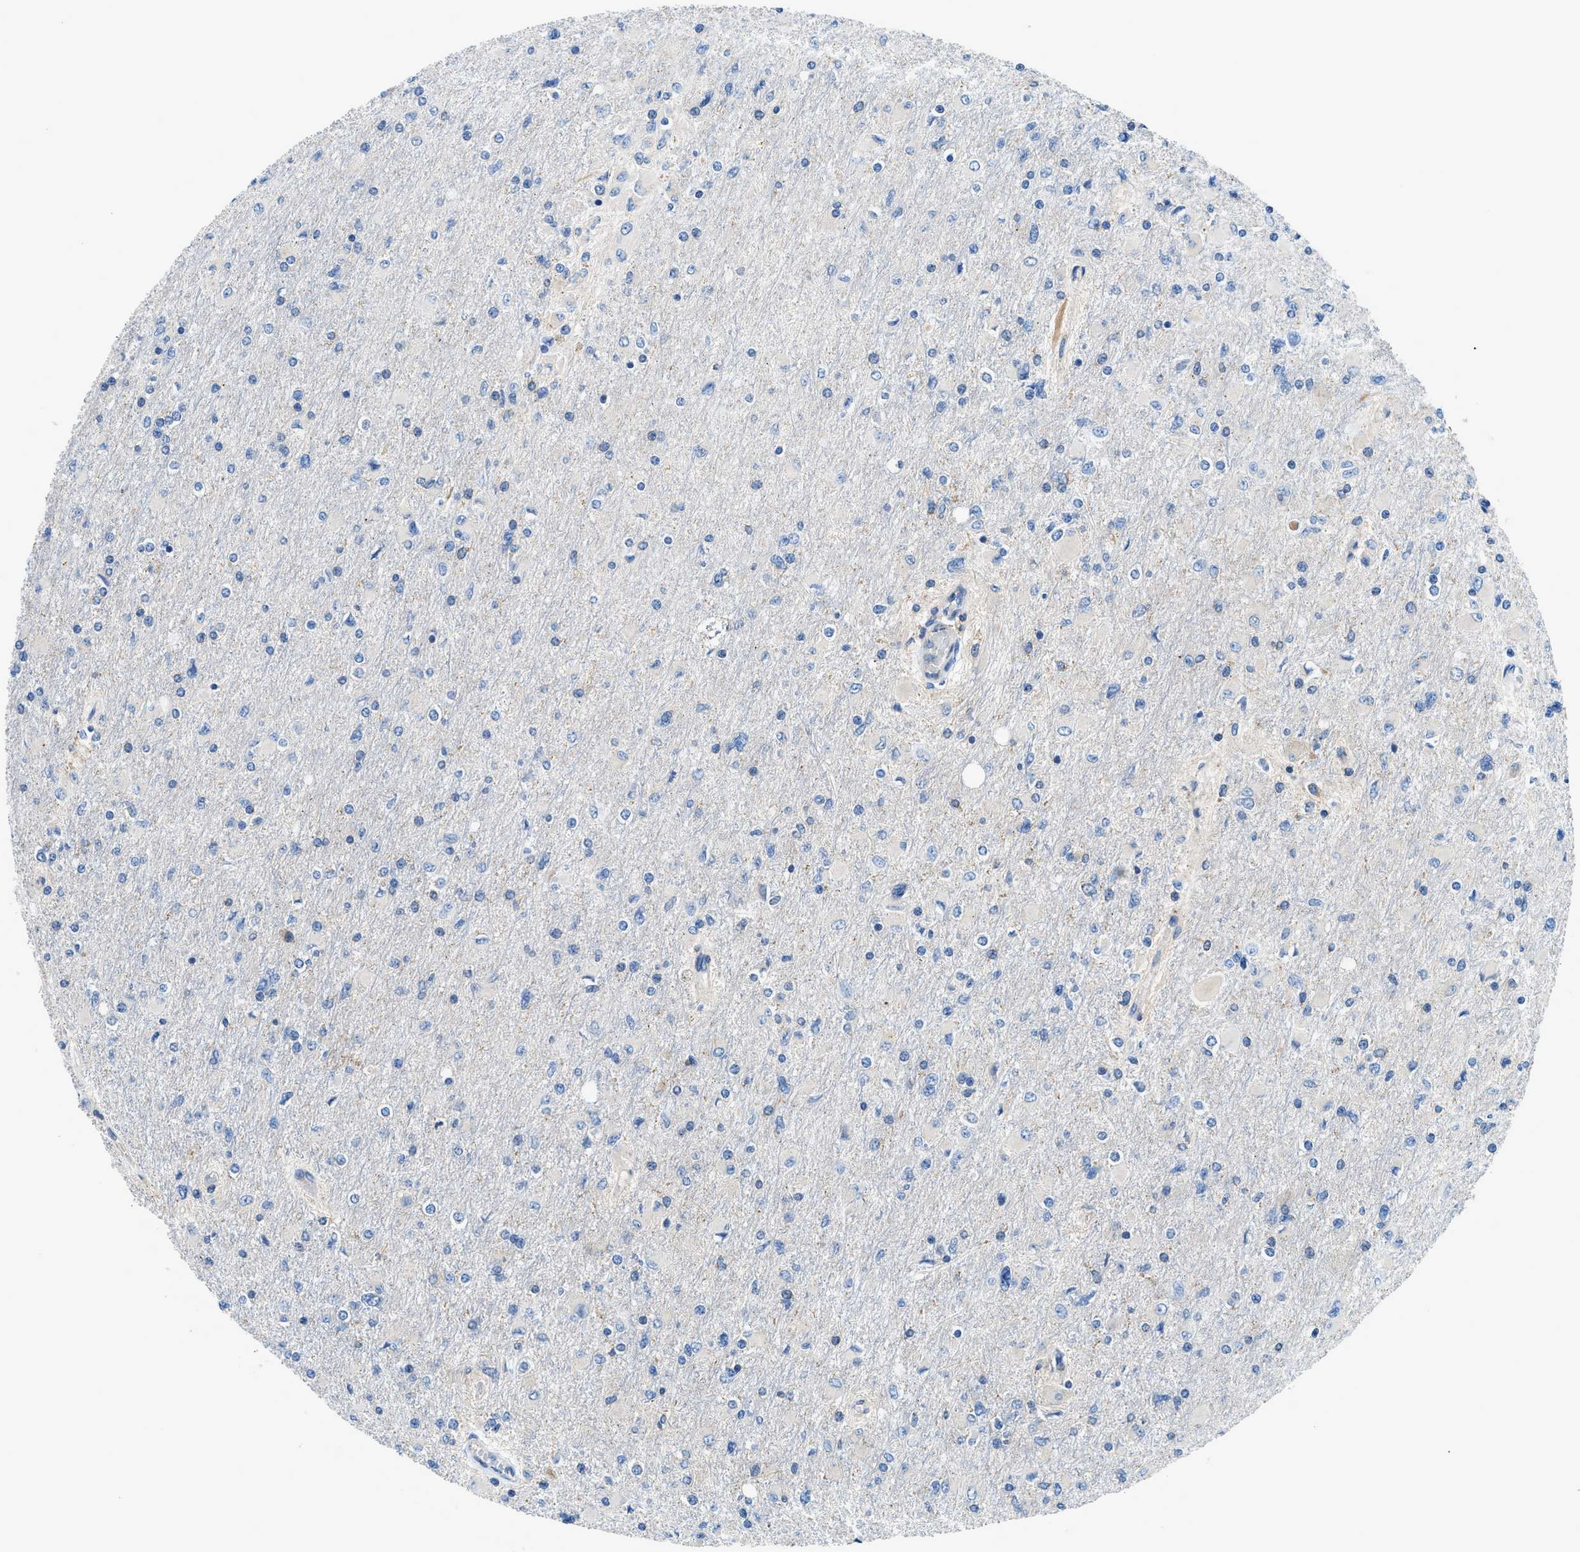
{"staining": {"intensity": "negative", "quantity": "none", "location": "none"}, "tissue": "glioma", "cell_type": "Tumor cells", "image_type": "cancer", "snomed": [{"axis": "morphology", "description": "Glioma, malignant, High grade"}, {"axis": "topography", "description": "Cerebral cortex"}], "caption": "The image reveals no significant positivity in tumor cells of malignant glioma (high-grade).", "gene": "LPIN2", "patient": {"sex": "female", "age": 36}}